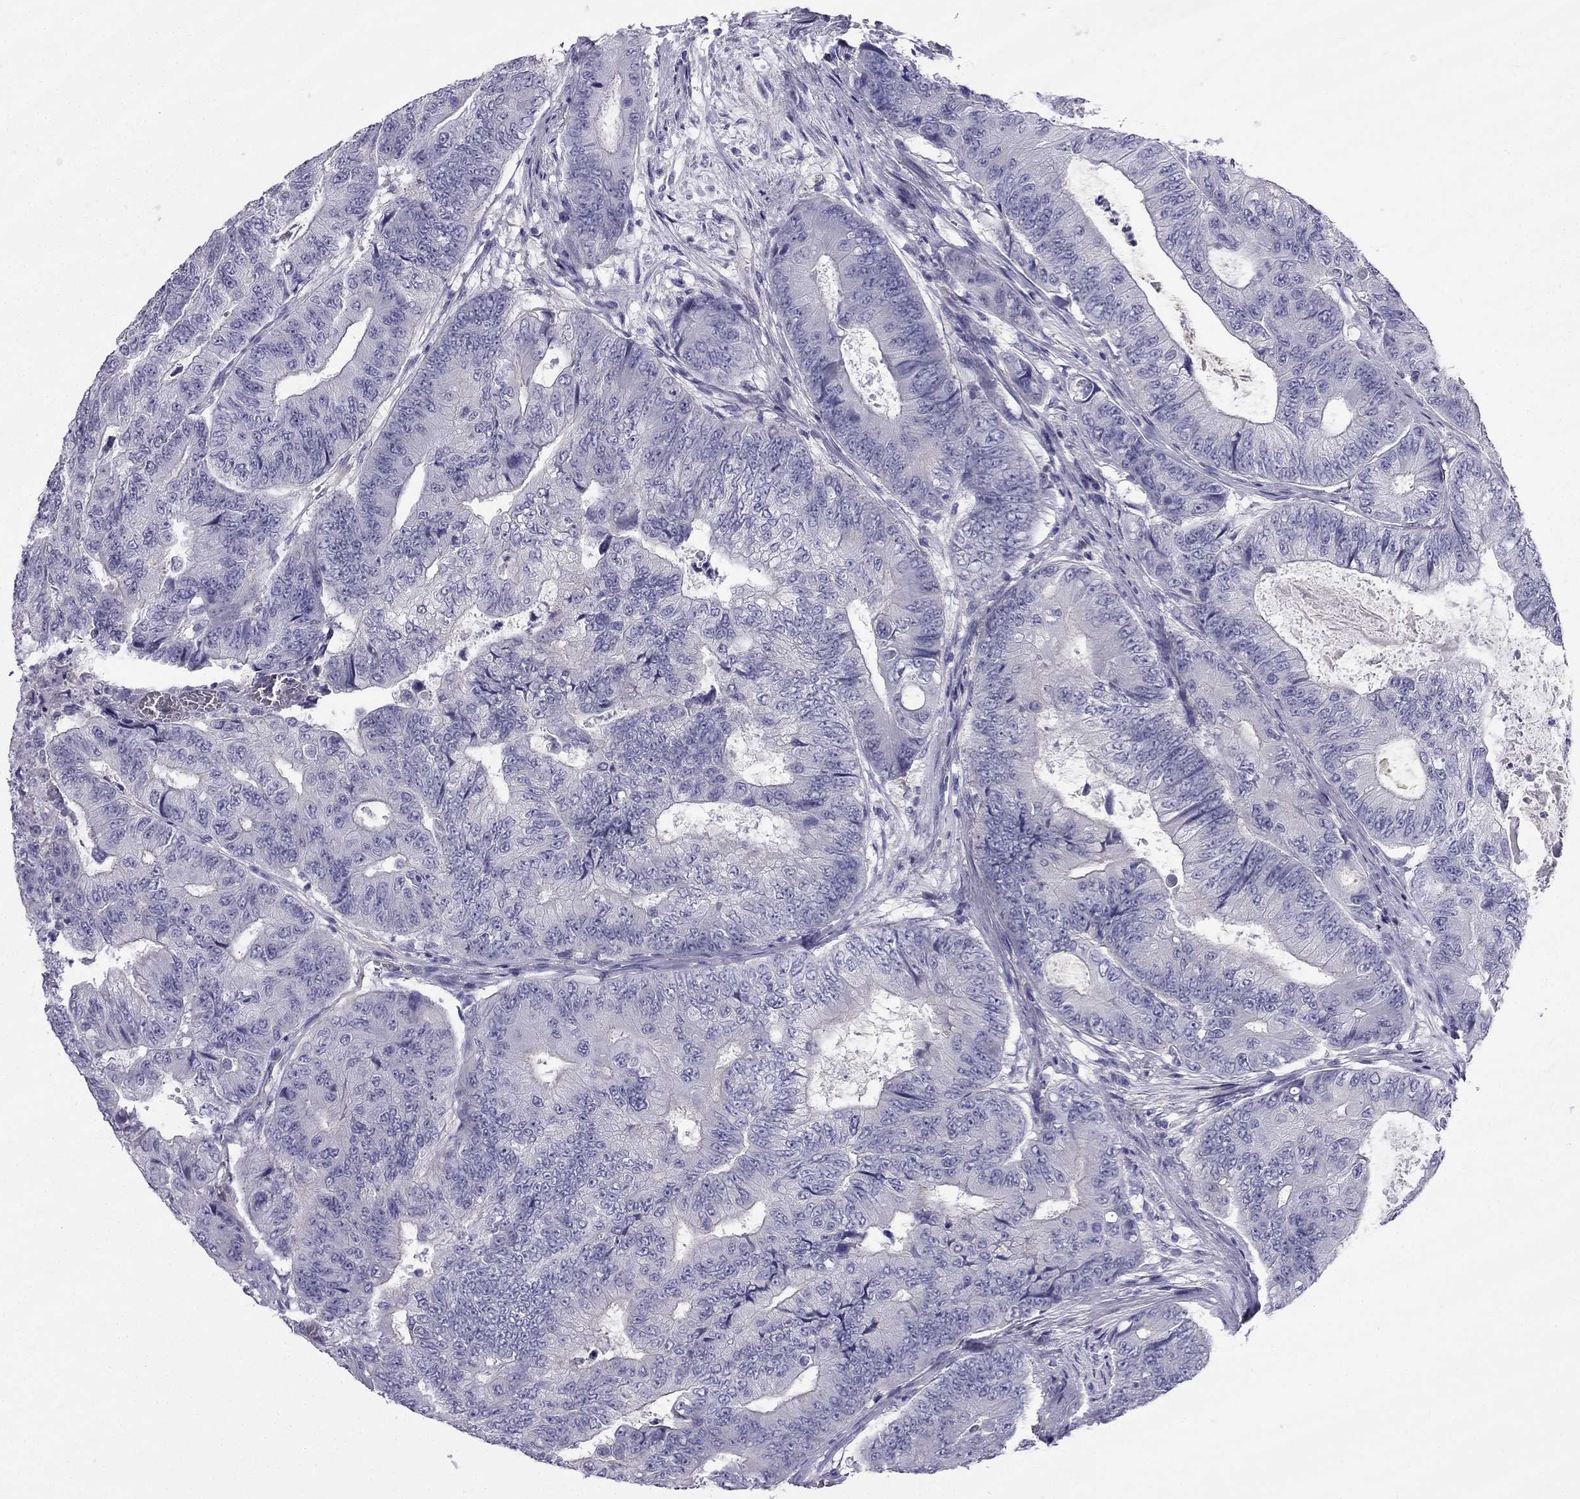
{"staining": {"intensity": "negative", "quantity": "none", "location": "none"}, "tissue": "colorectal cancer", "cell_type": "Tumor cells", "image_type": "cancer", "snomed": [{"axis": "morphology", "description": "Adenocarcinoma, NOS"}, {"axis": "topography", "description": "Colon"}], "caption": "Protein analysis of colorectal adenocarcinoma exhibits no significant staining in tumor cells.", "gene": "GJA8", "patient": {"sex": "female", "age": 48}}